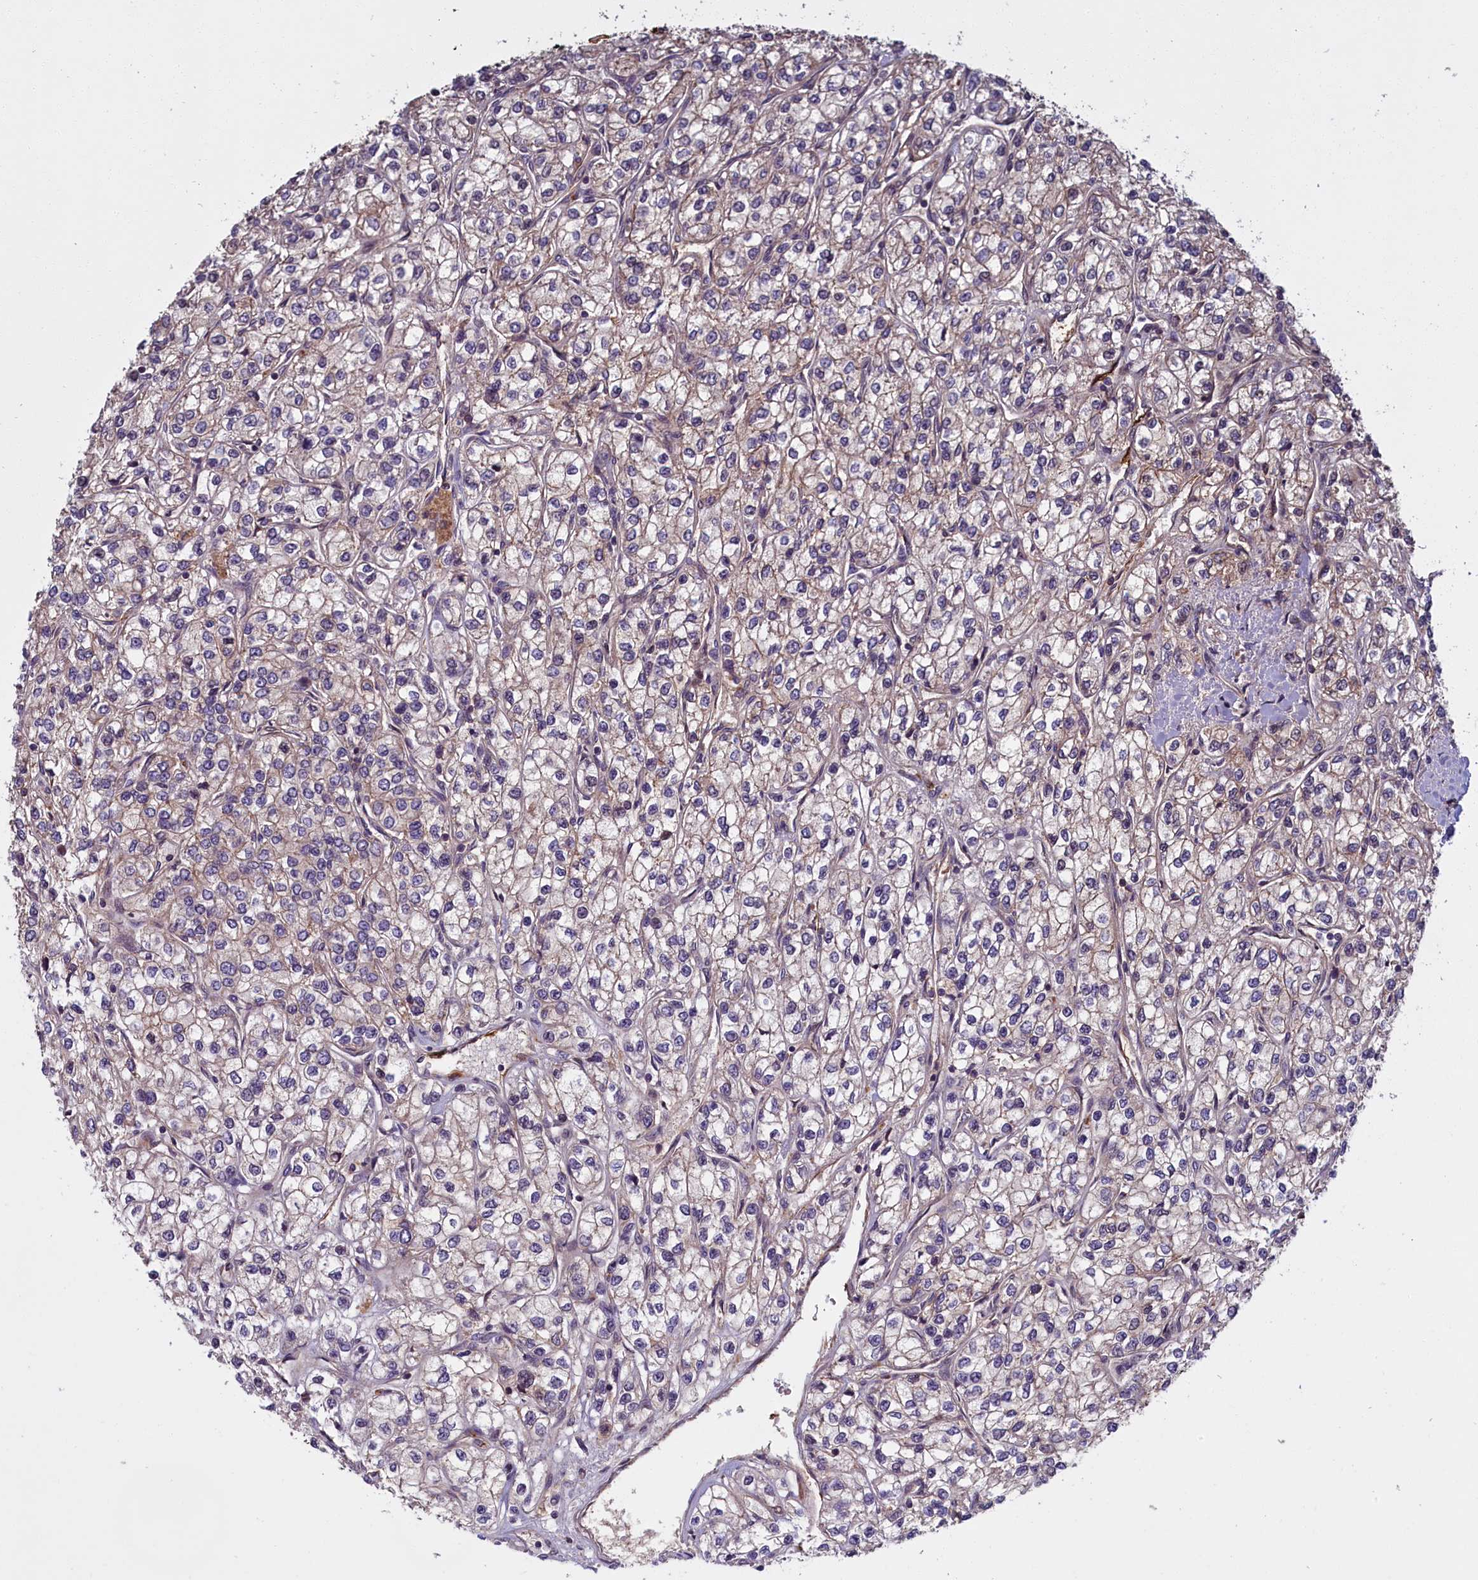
{"staining": {"intensity": "weak", "quantity": "<25%", "location": "cytoplasmic/membranous"}, "tissue": "renal cancer", "cell_type": "Tumor cells", "image_type": "cancer", "snomed": [{"axis": "morphology", "description": "Adenocarcinoma, NOS"}, {"axis": "topography", "description": "Kidney"}], "caption": "Image shows no significant protein expression in tumor cells of renal cancer (adenocarcinoma).", "gene": "DENND1B", "patient": {"sex": "male", "age": 80}}